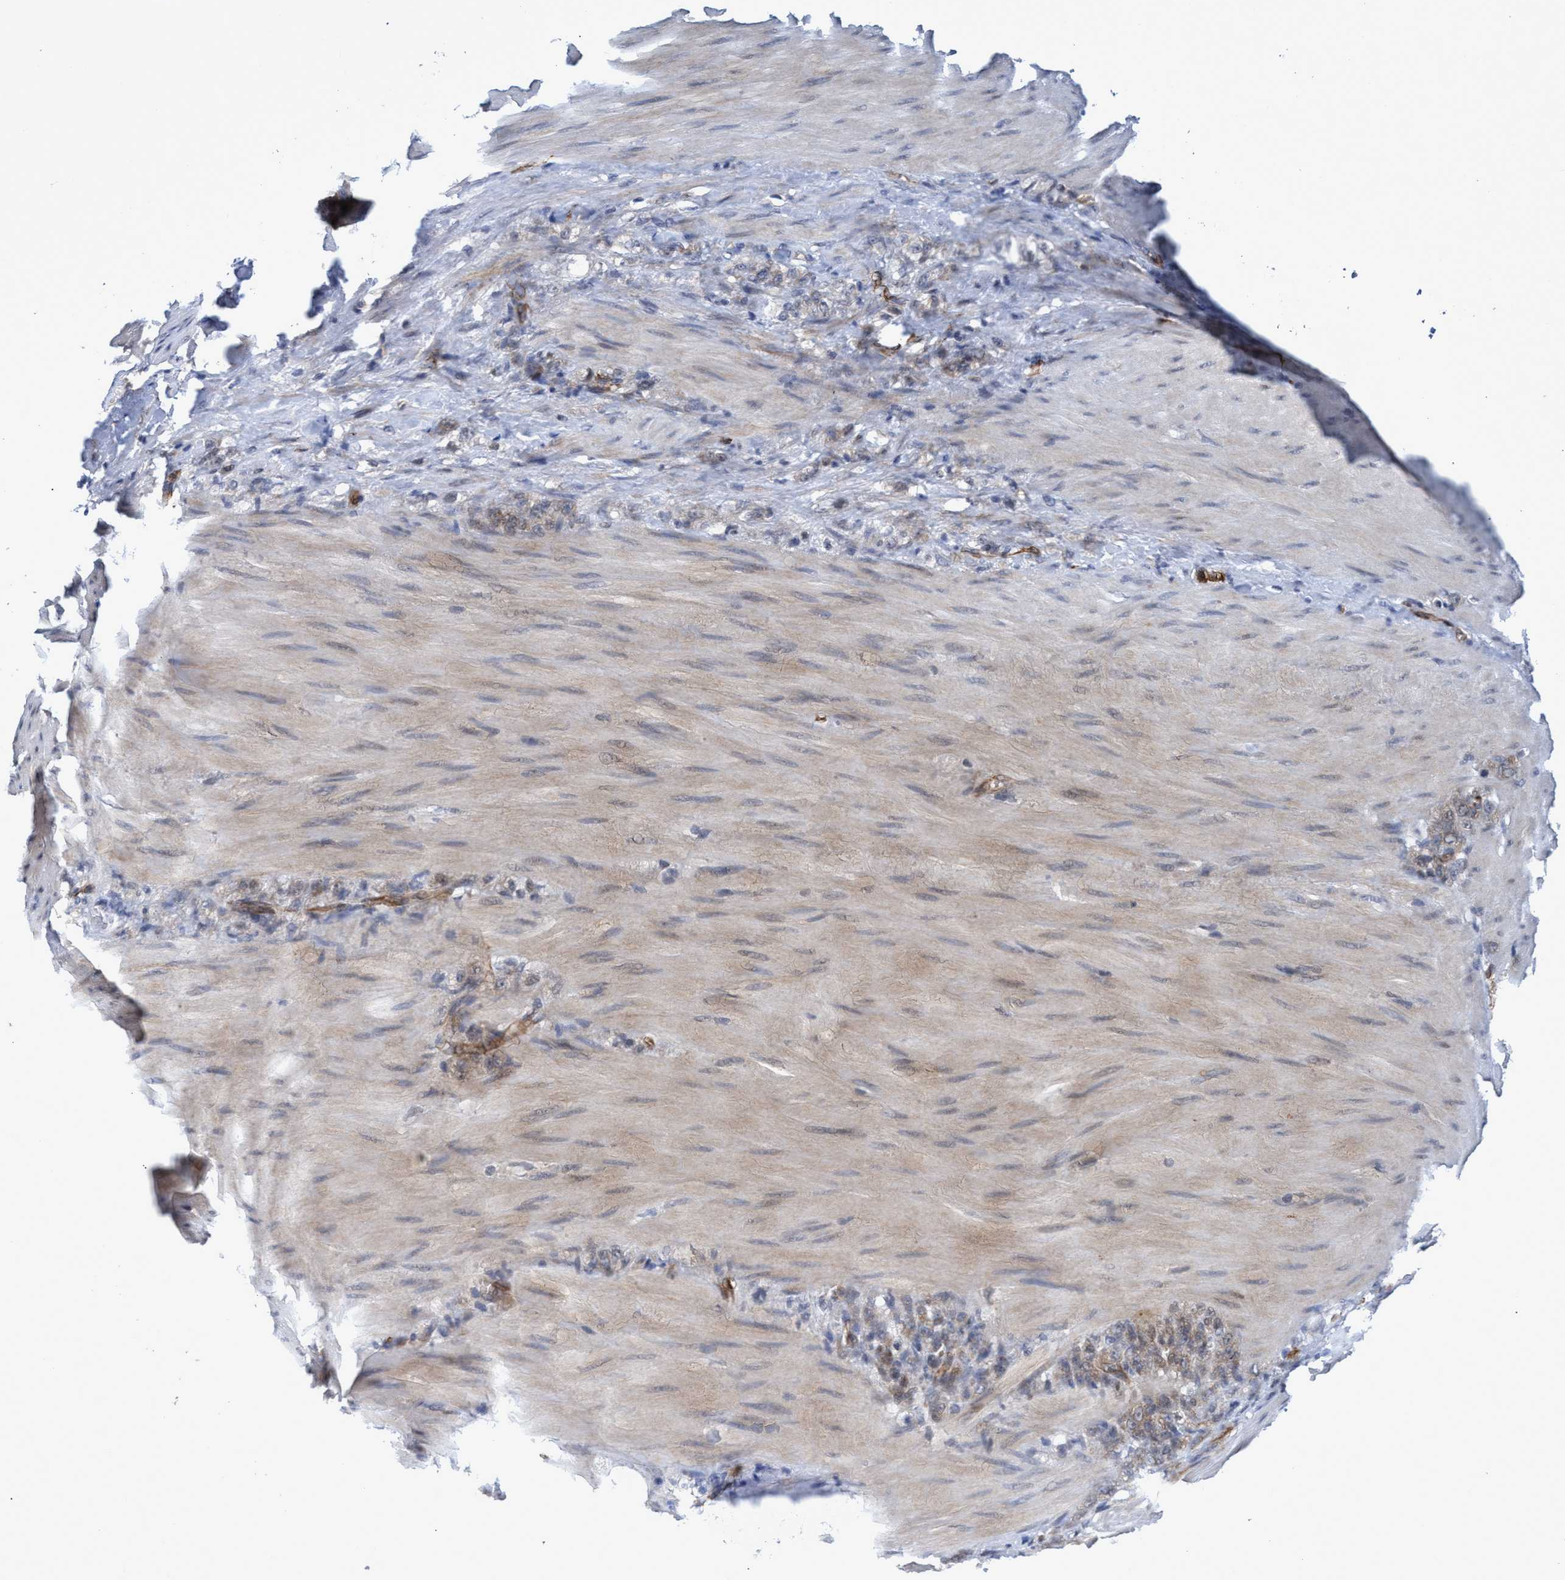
{"staining": {"intensity": "weak", "quantity": "<25%", "location": "cytoplasmic/membranous"}, "tissue": "stomach cancer", "cell_type": "Tumor cells", "image_type": "cancer", "snomed": [{"axis": "morphology", "description": "Normal tissue, NOS"}, {"axis": "morphology", "description": "Adenocarcinoma, NOS"}, {"axis": "topography", "description": "Stomach"}], "caption": "The micrograph displays no staining of tumor cells in adenocarcinoma (stomach). (Immunohistochemistry, brightfield microscopy, high magnification).", "gene": "ZNF750", "patient": {"sex": "male", "age": 82}}